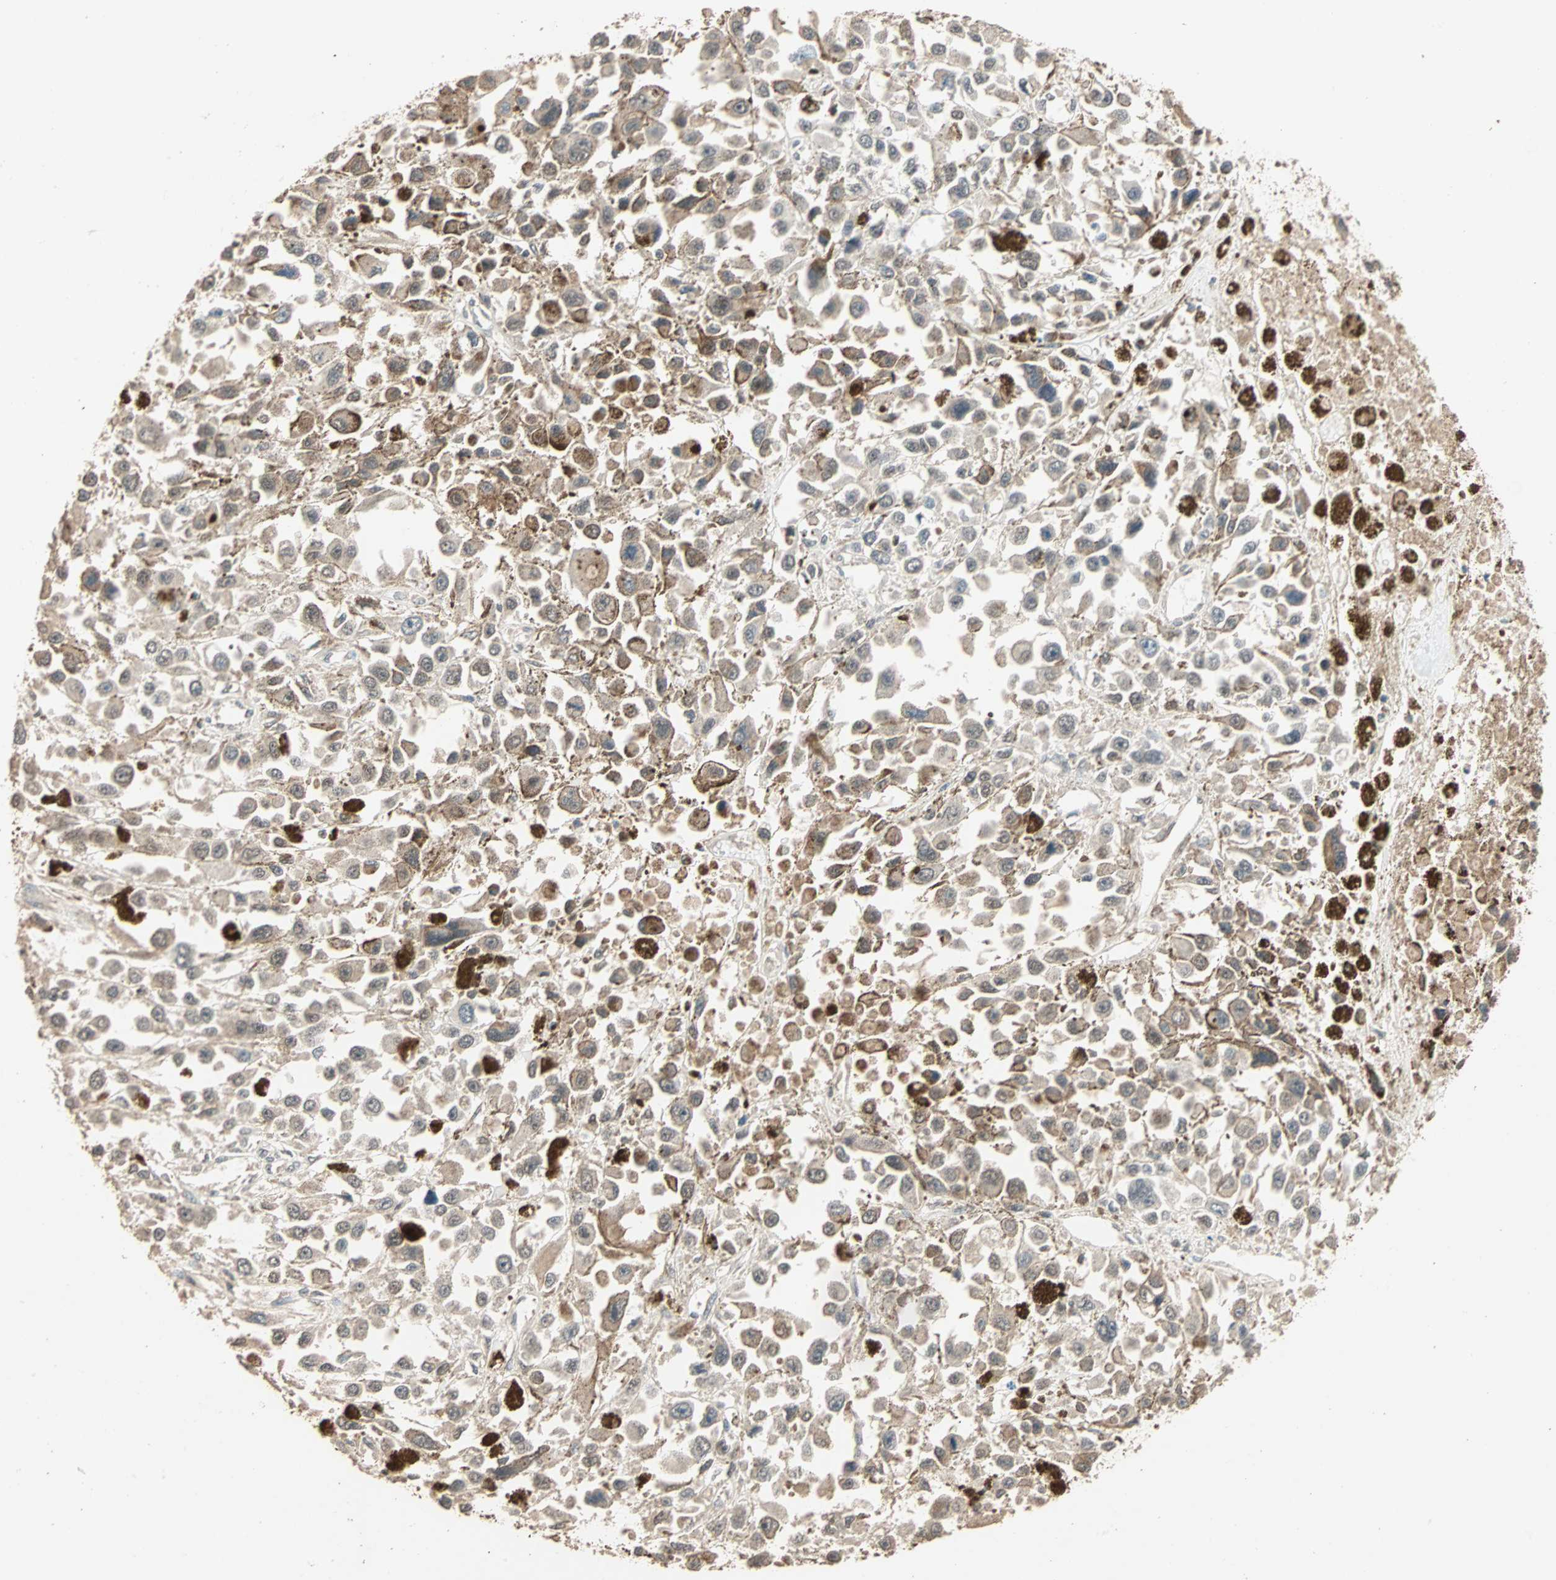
{"staining": {"intensity": "strong", "quantity": "25%-75%", "location": "cytoplasmic/membranous"}, "tissue": "melanoma", "cell_type": "Tumor cells", "image_type": "cancer", "snomed": [{"axis": "morphology", "description": "Malignant melanoma, Metastatic site"}, {"axis": "topography", "description": "Lymph node"}], "caption": "Protein staining of malignant melanoma (metastatic site) tissue shows strong cytoplasmic/membranous positivity in about 25%-75% of tumor cells.", "gene": "ZBTB33", "patient": {"sex": "male", "age": 59}}